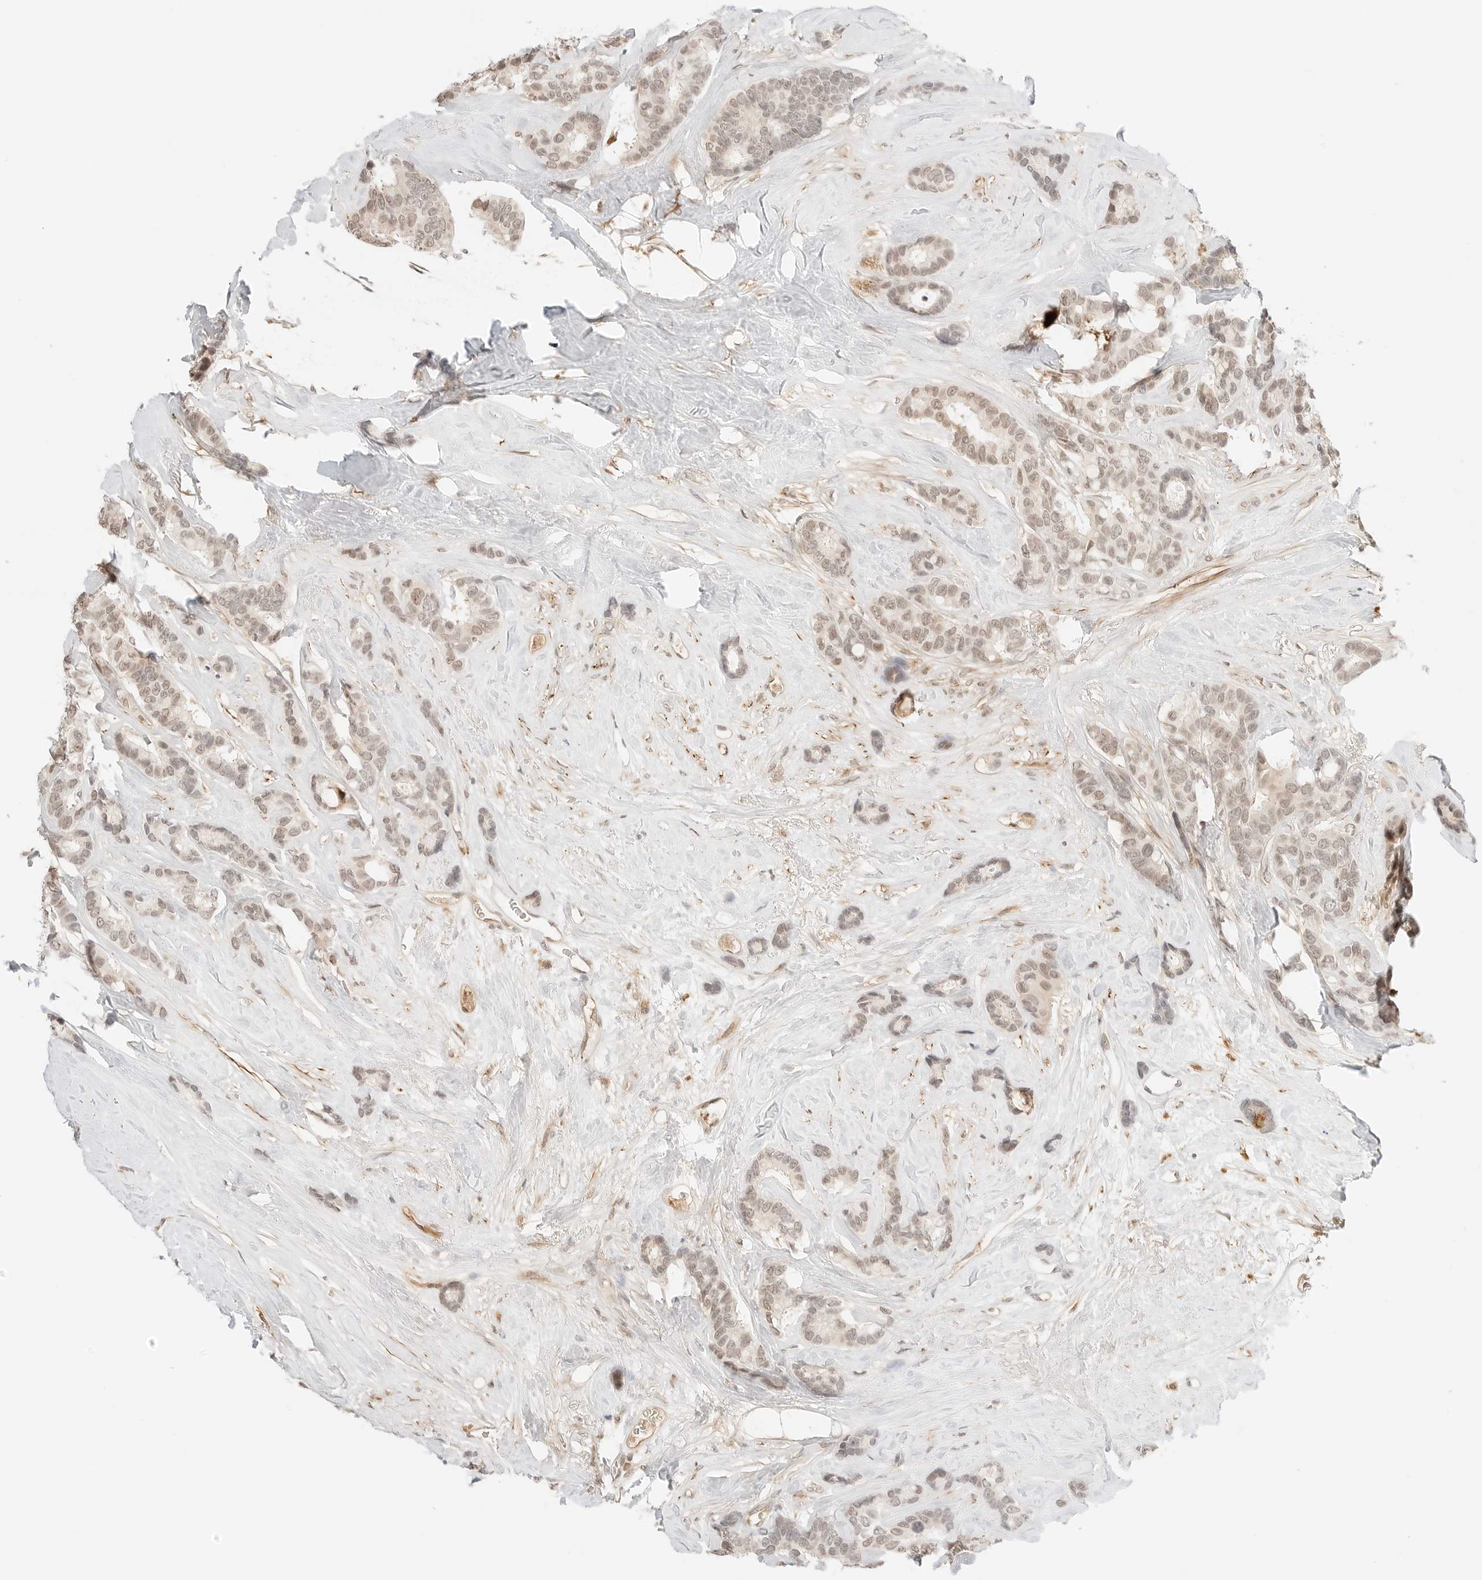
{"staining": {"intensity": "moderate", "quantity": "25%-75%", "location": "nuclear"}, "tissue": "breast cancer", "cell_type": "Tumor cells", "image_type": "cancer", "snomed": [{"axis": "morphology", "description": "Duct carcinoma"}, {"axis": "topography", "description": "Breast"}], "caption": "This image shows IHC staining of human breast cancer, with medium moderate nuclear expression in approximately 25%-75% of tumor cells.", "gene": "RPS6KL1", "patient": {"sex": "female", "age": 87}}